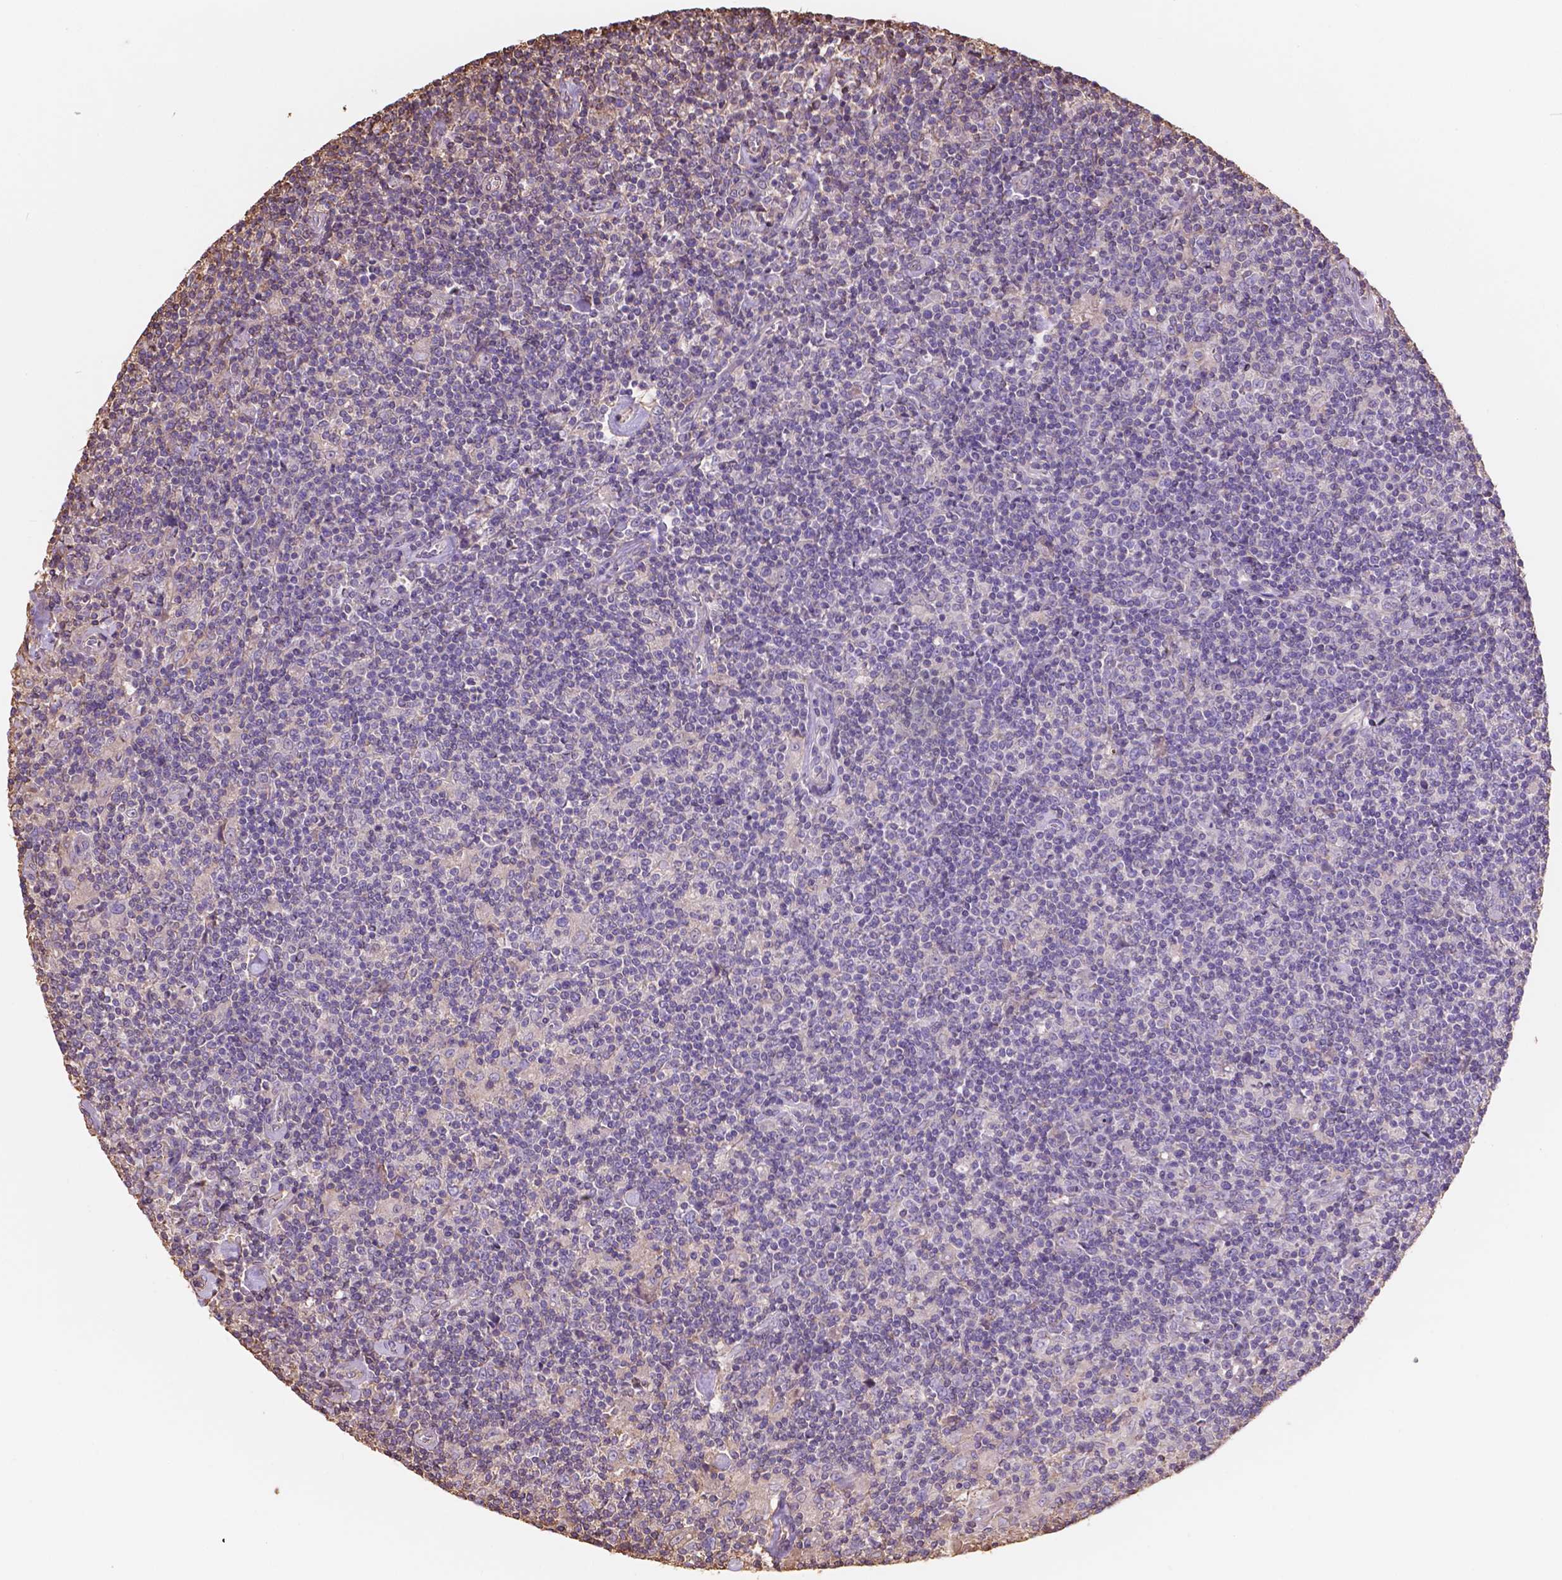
{"staining": {"intensity": "negative", "quantity": "none", "location": "none"}, "tissue": "lymphoma", "cell_type": "Tumor cells", "image_type": "cancer", "snomed": [{"axis": "morphology", "description": "Hodgkin's disease, NOS"}, {"axis": "topography", "description": "Lymph node"}], "caption": "Human Hodgkin's disease stained for a protein using immunohistochemistry (IHC) displays no staining in tumor cells.", "gene": "NIPA2", "patient": {"sex": "male", "age": 40}}